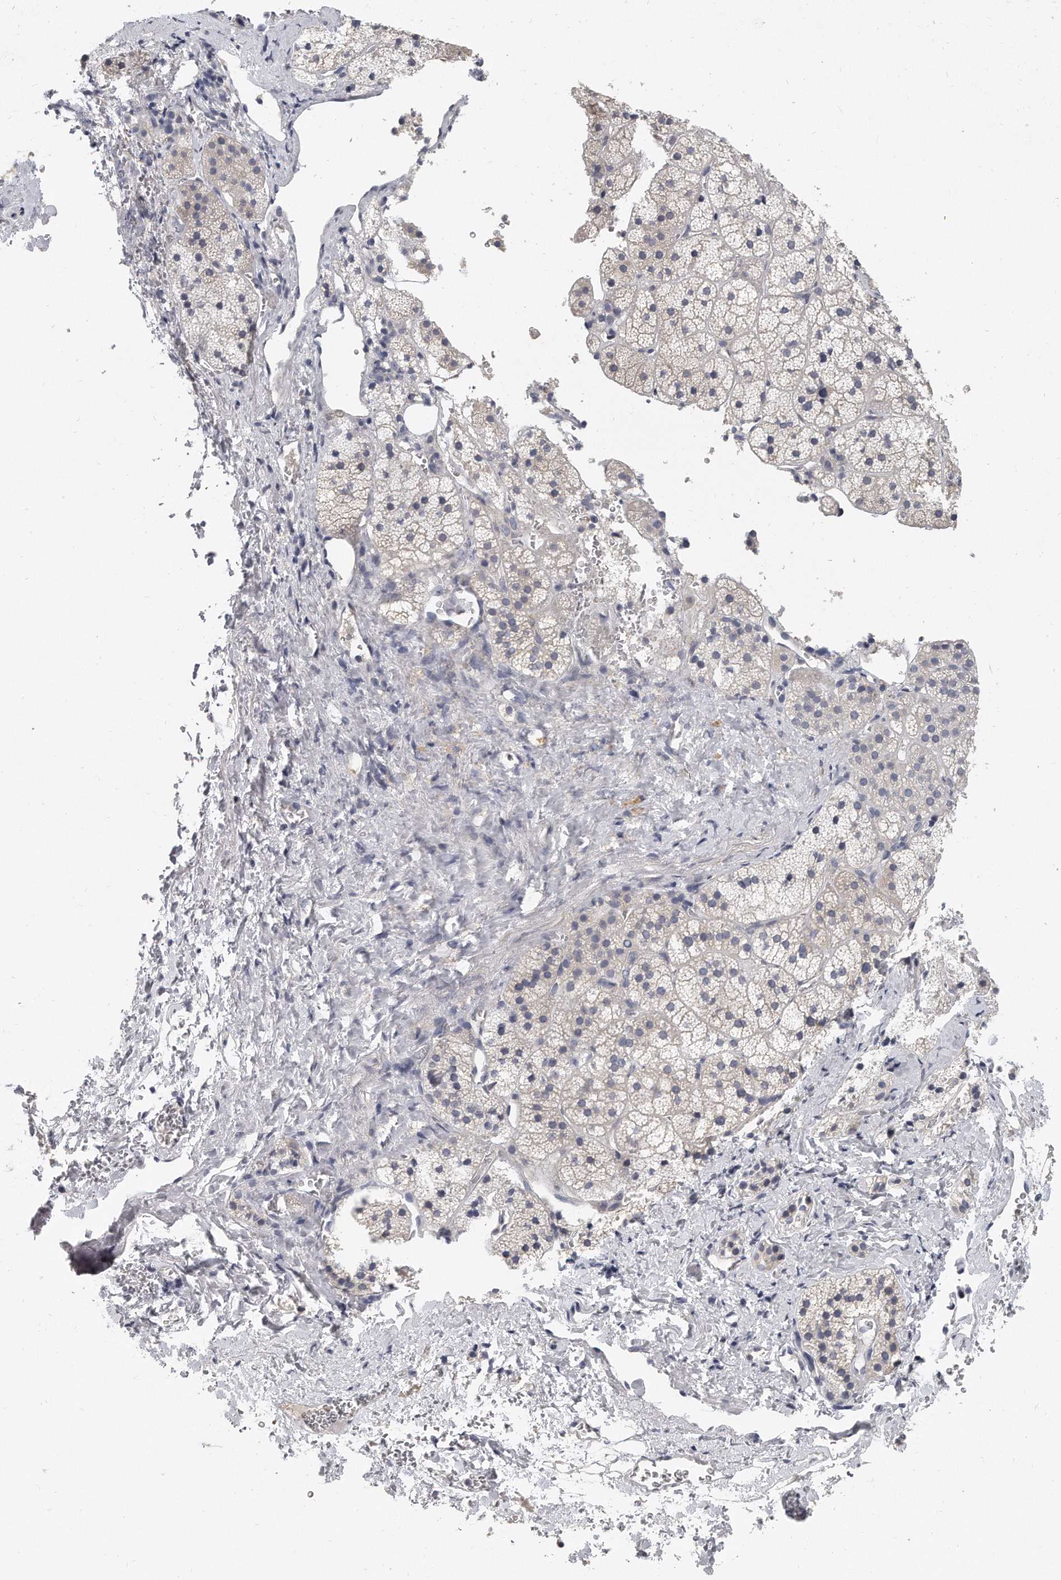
{"staining": {"intensity": "negative", "quantity": "none", "location": "none"}, "tissue": "adrenal gland", "cell_type": "Glandular cells", "image_type": "normal", "snomed": [{"axis": "morphology", "description": "Normal tissue, NOS"}, {"axis": "topography", "description": "Adrenal gland"}], "caption": "The IHC micrograph has no significant staining in glandular cells of adrenal gland.", "gene": "PLEKHA6", "patient": {"sex": "female", "age": 44}}